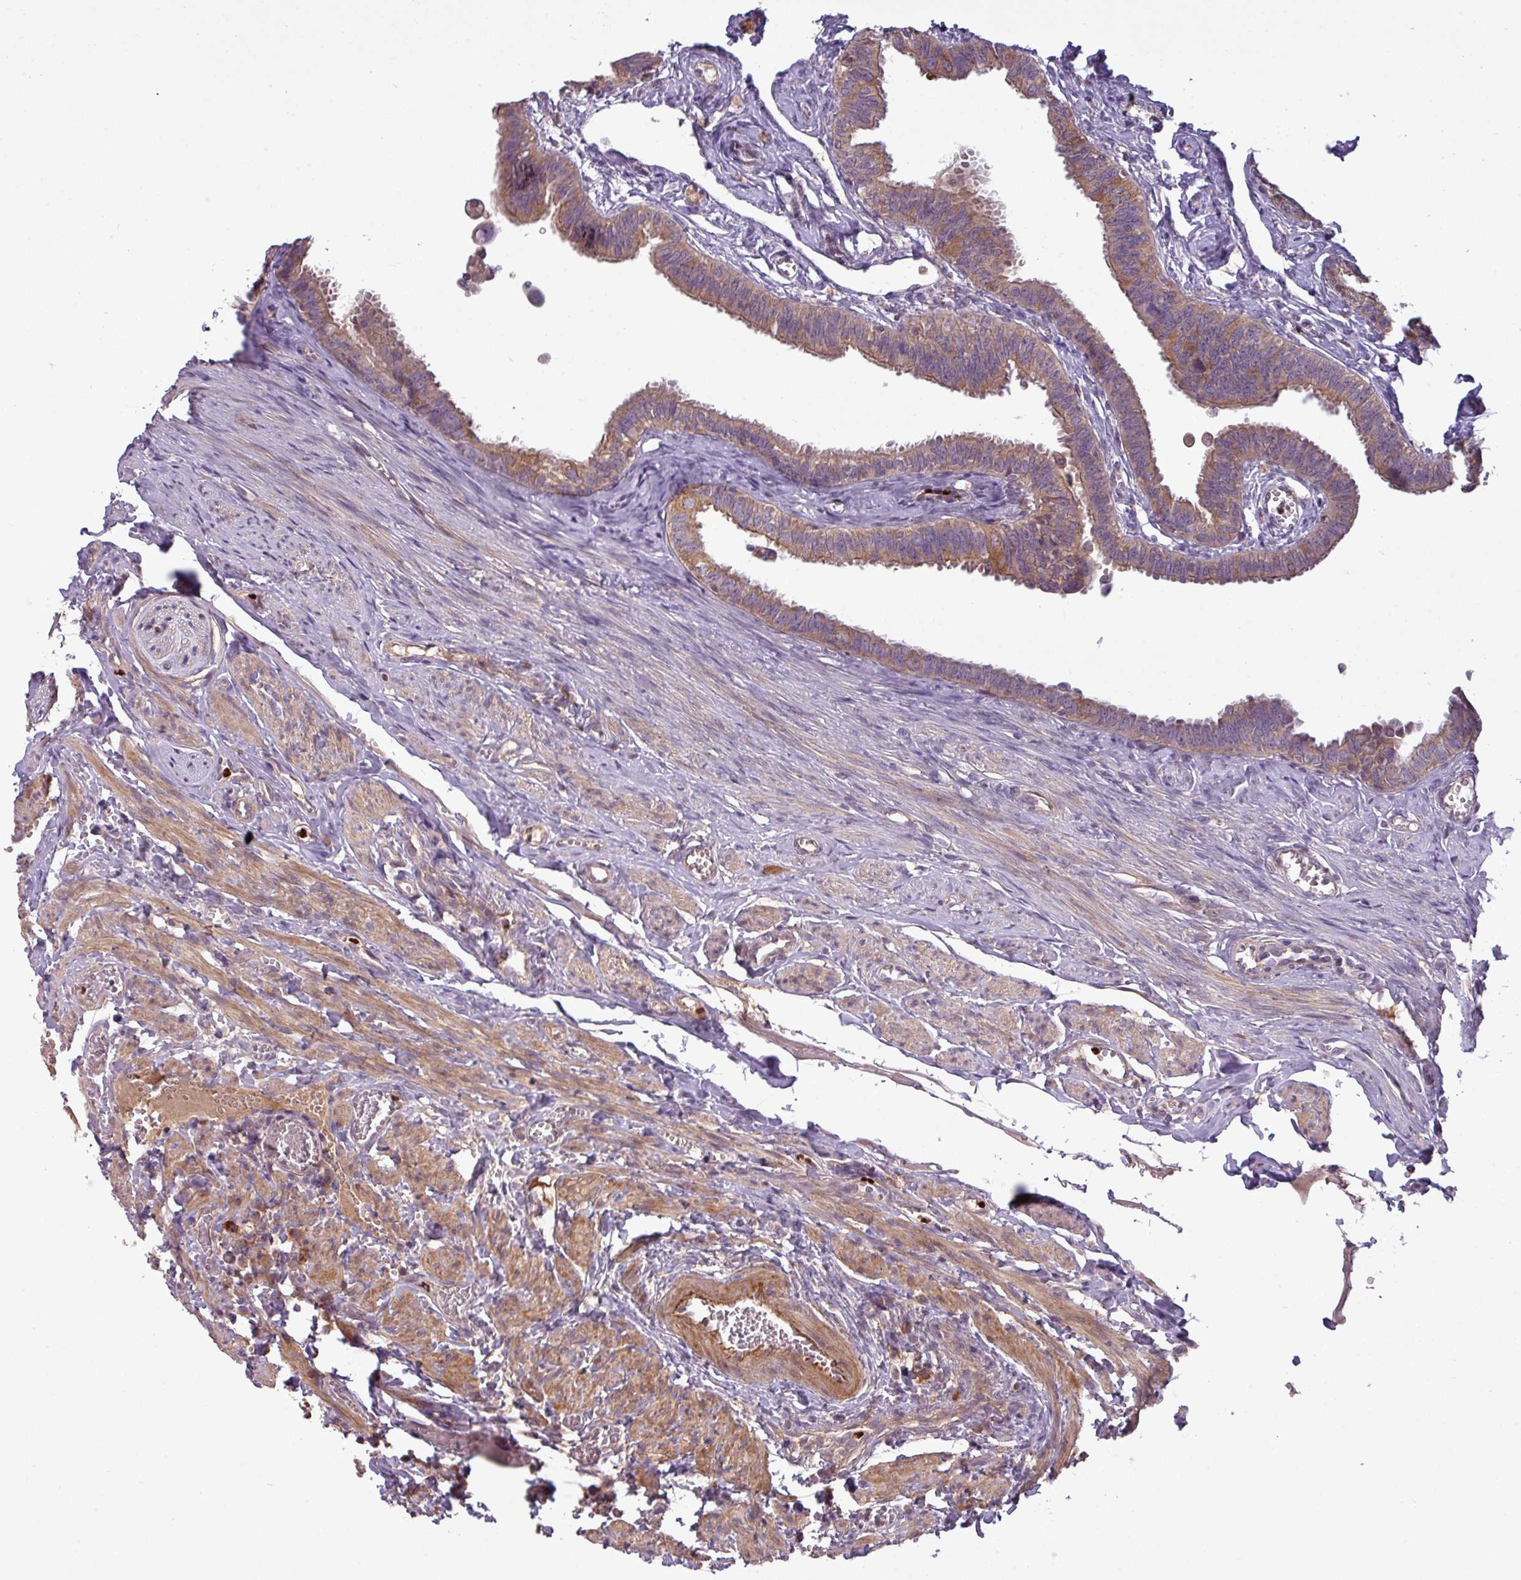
{"staining": {"intensity": "moderate", "quantity": ">75%", "location": "cytoplasmic/membranous"}, "tissue": "fallopian tube", "cell_type": "Glandular cells", "image_type": "normal", "snomed": [{"axis": "morphology", "description": "Normal tissue, NOS"}, {"axis": "morphology", "description": "Carcinoma, NOS"}, {"axis": "topography", "description": "Fallopian tube"}, {"axis": "topography", "description": "Ovary"}], "caption": "Immunohistochemical staining of normal human fallopian tube exhibits moderate cytoplasmic/membranous protein positivity in approximately >75% of glandular cells. (DAB = brown stain, brightfield microscopy at high magnification).", "gene": "PAPLN", "patient": {"sex": "female", "age": 59}}